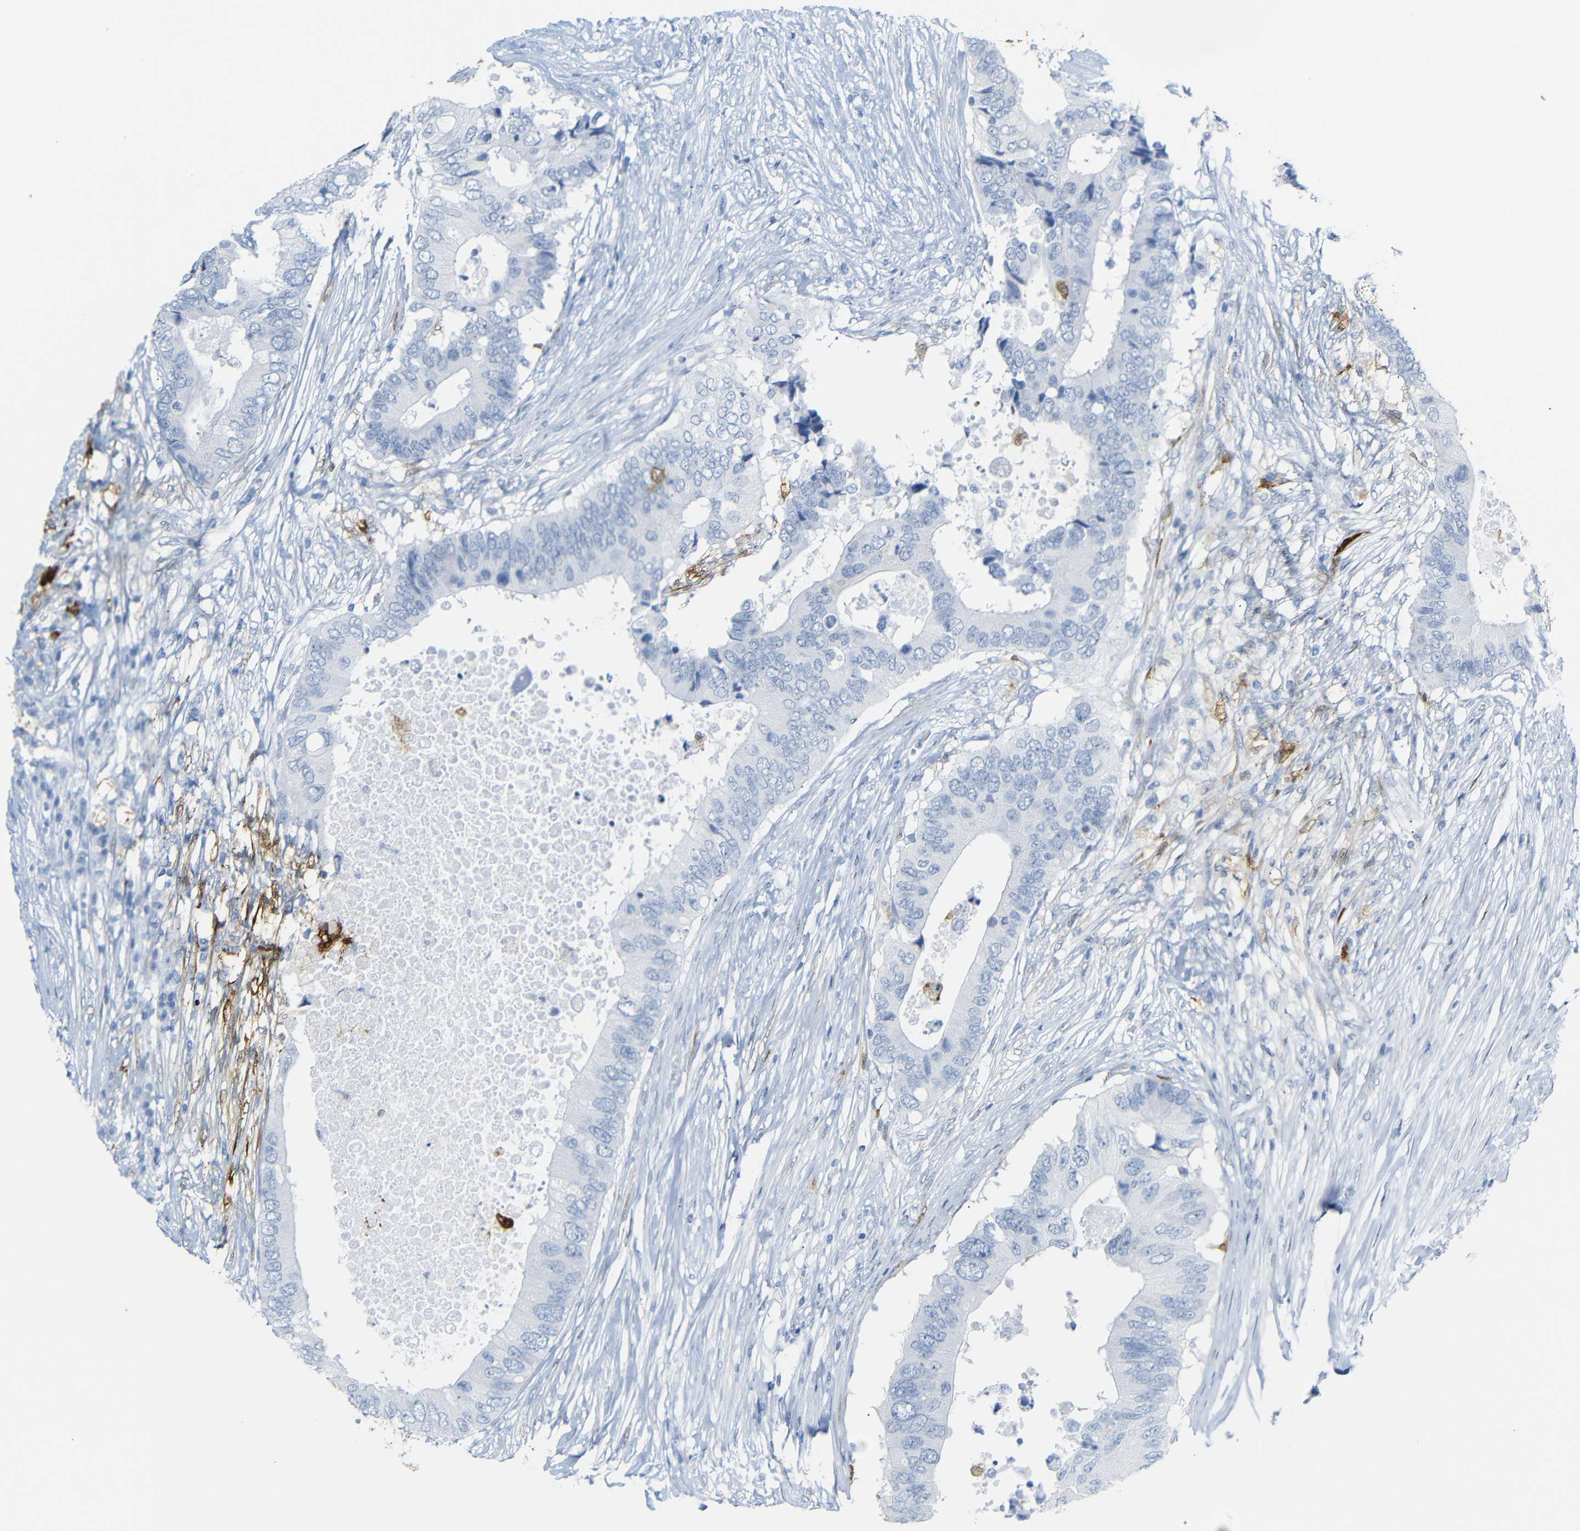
{"staining": {"intensity": "negative", "quantity": "none", "location": "none"}, "tissue": "colorectal cancer", "cell_type": "Tumor cells", "image_type": "cancer", "snomed": [{"axis": "morphology", "description": "Adenocarcinoma, NOS"}, {"axis": "topography", "description": "Colon"}], "caption": "Colorectal cancer was stained to show a protein in brown. There is no significant positivity in tumor cells.", "gene": "MT1A", "patient": {"sex": "male", "age": 71}}